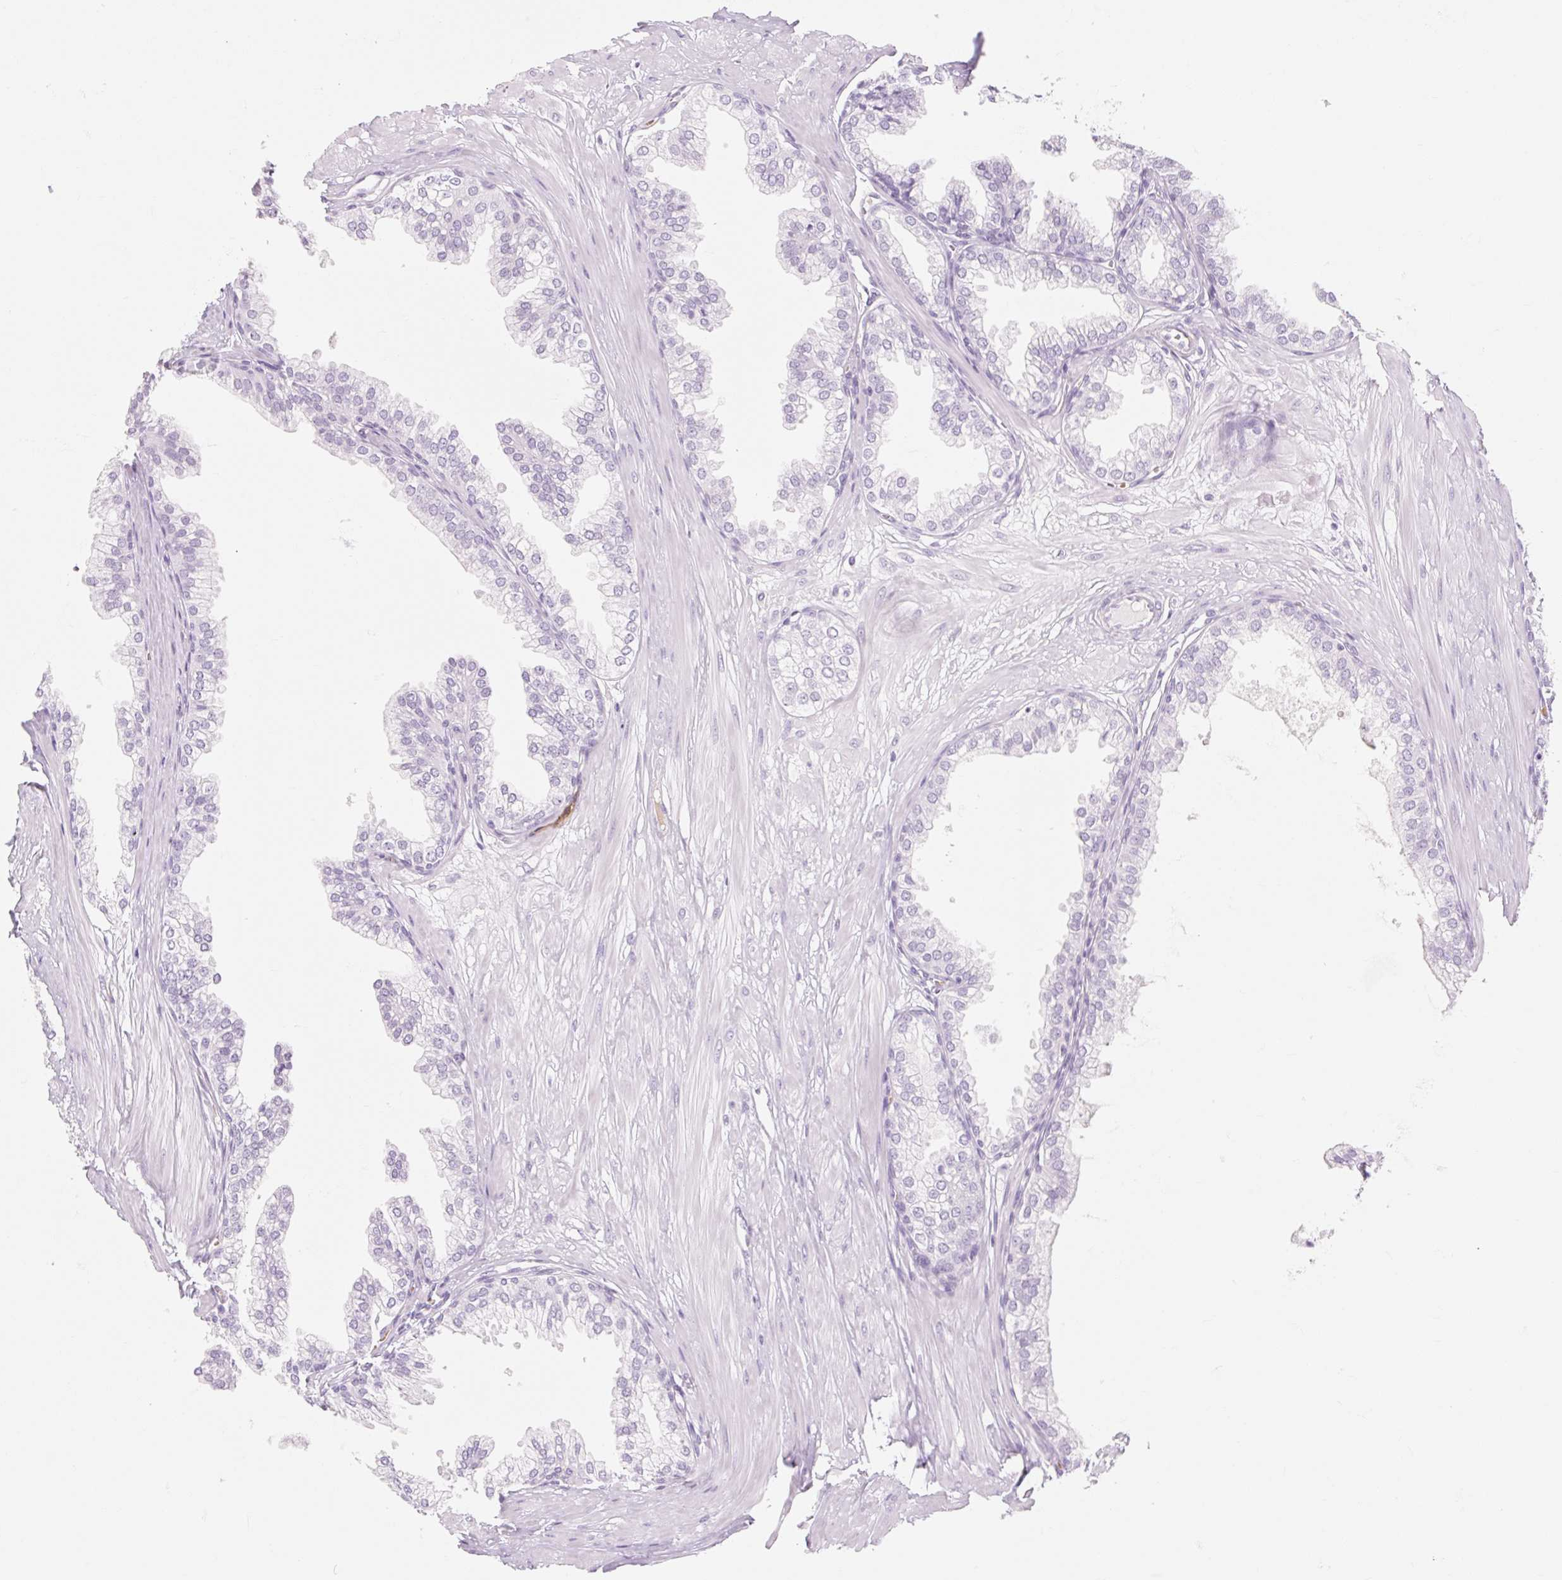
{"staining": {"intensity": "negative", "quantity": "none", "location": "none"}, "tissue": "prostate", "cell_type": "Glandular cells", "image_type": "normal", "snomed": [{"axis": "morphology", "description": "Normal tissue, NOS"}, {"axis": "topography", "description": "Prostate"}, {"axis": "topography", "description": "Peripheral nerve tissue"}], "caption": "IHC of unremarkable prostate exhibits no positivity in glandular cells.", "gene": "TAF1L", "patient": {"sex": "male", "age": 55}}